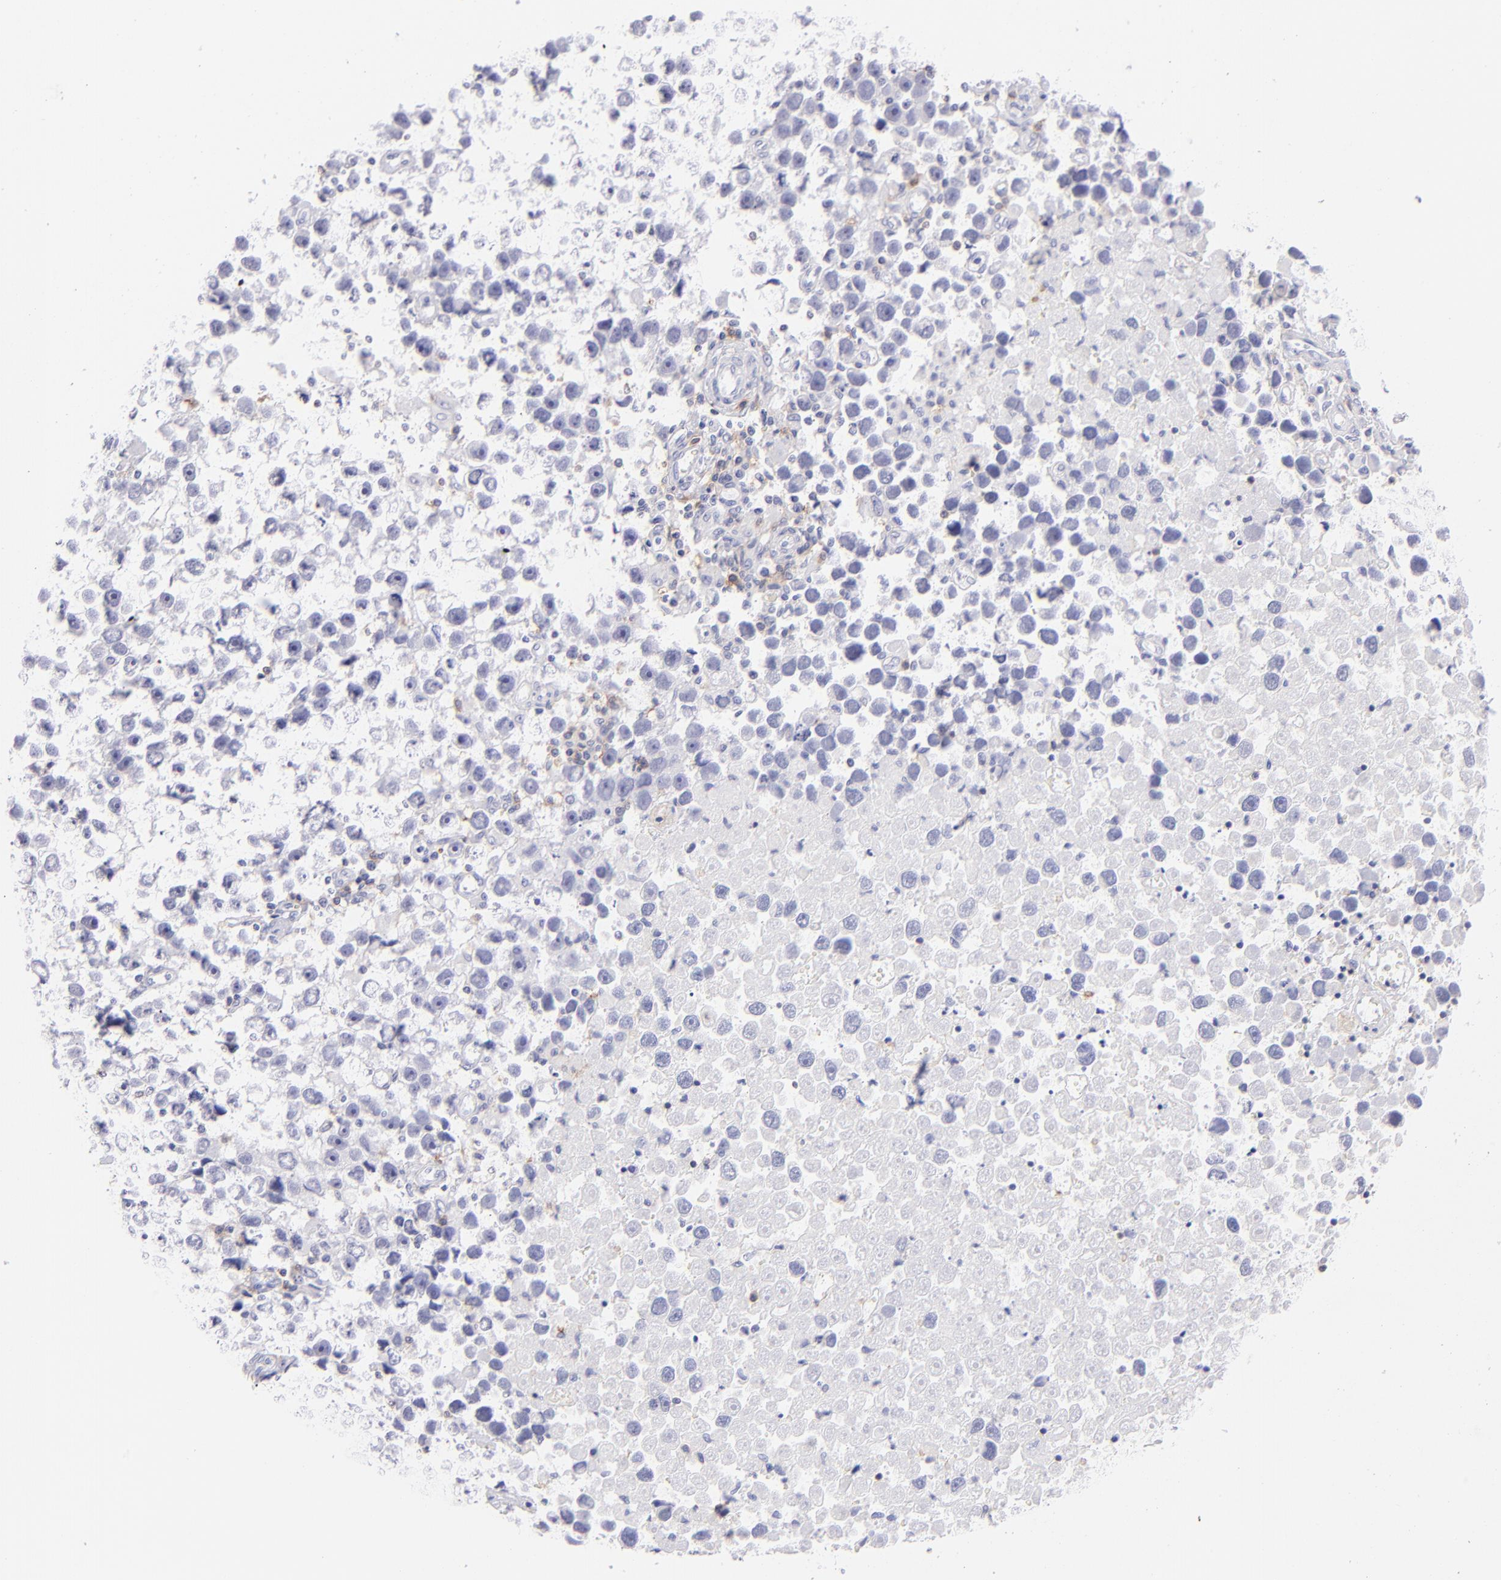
{"staining": {"intensity": "weak", "quantity": "<25%", "location": "cytoplasmic/membranous"}, "tissue": "testis cancer", "cell_type": "Tumor cells", "image_type": "cancer", "snomed": [{"axis": "morphology", "description": "Seminoma, NOS"}, {"axis": "topography", "description": "Testis"}], "caption": "Histopathology image shows no significant protein staining in tumor cells of testis seminoma.", "gene": "CD69", "patient": {"sex": "male", "age": 43}}